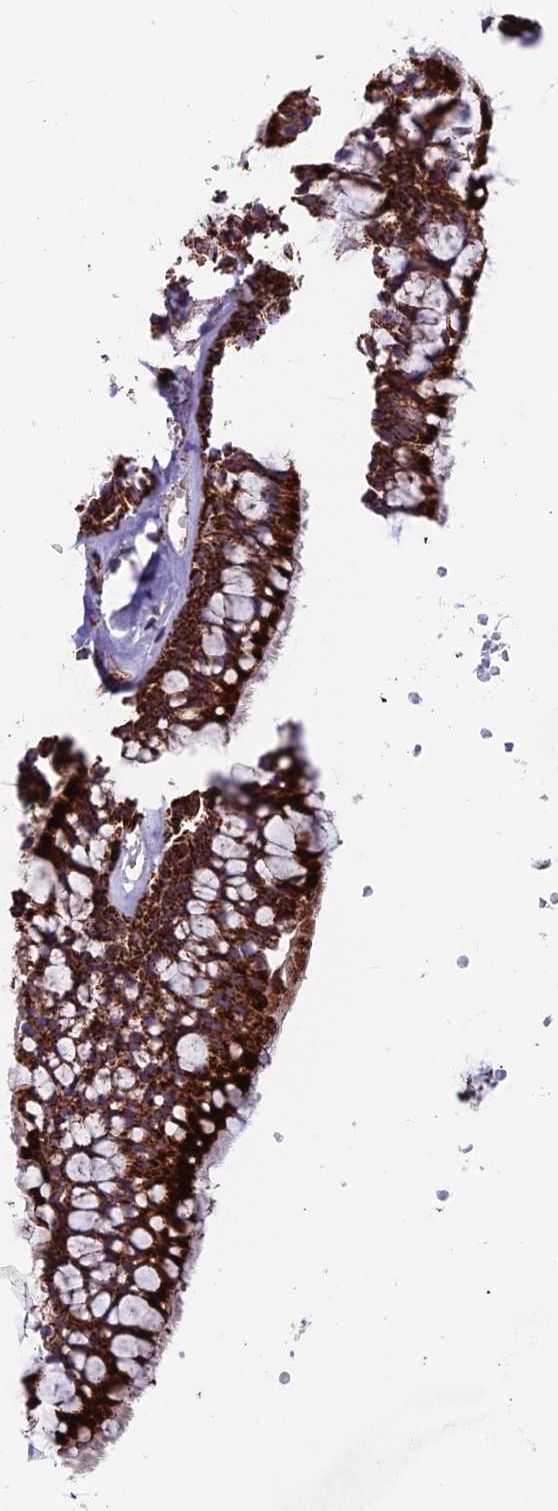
{"staining": {"intensity": "strong", "quantity": ">75%", "location": "cytoplasmic/membranous"}, "tissue": "bronchus", "cell_type": "Respiratory epithelial cells", "image_type": "normal", "snomed": [{"axis": "morphology", "description": "Normal tissue, NOS"}, {"axis": "morphology", "description": "Inflammation, NOS"}, {"axis": "topography", "description": "Cartilage tissue"}, {"axis": "topography", "description": "Bronchus"}, {"axis": "topography", "description": "Lung"}], "caption": "A photomicrograph of human bronchus stained for a protein demonstrates strong cytoplasmic/membranous brown staining in respiratory epithelial cells. (IHC, brightfield microscopy, high magnification).", "gene": "MRPS18B", "patient": {"sex": "female", "age": 64}}